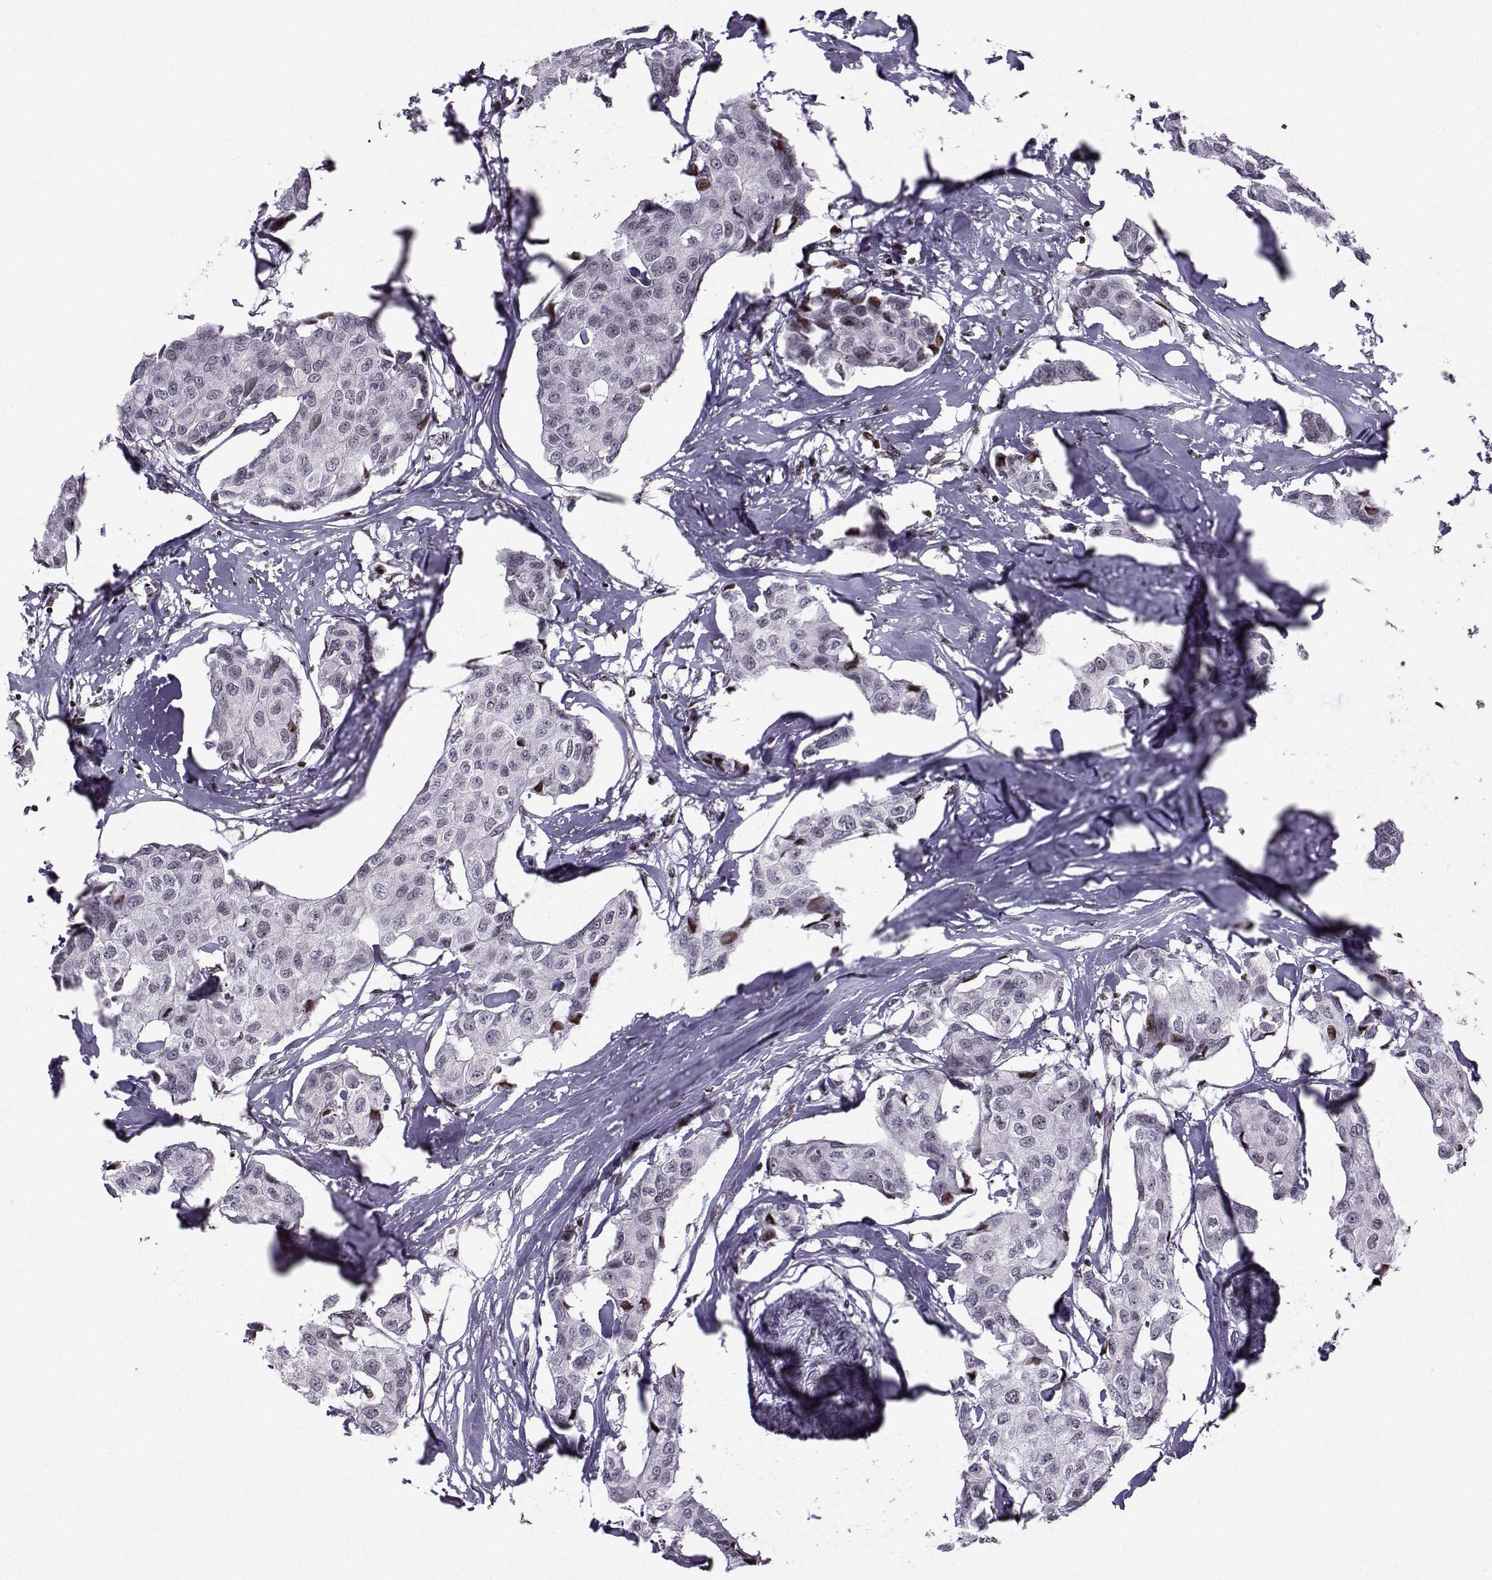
{"staining": {"intensity": "moderate", "quantity": "<25%", "location": "nuclear"}, "tissue": "breast cancer", "cell_type": "Tumor cells", "image_type": "cancer", "snomed": [{"axis": "morphology", "description": "Duct carcinoma"}, {"axis": "topography", "description": "Breast"}], "caption": "This is a photomicrograph of immunohistochemistry staining of breast infiltrating ductal carcinoma, which shows moderate positivity in the nuclear of tumor cells.", "gene": "ZNF19", "patient": {"sex": "female", "age": 80}}